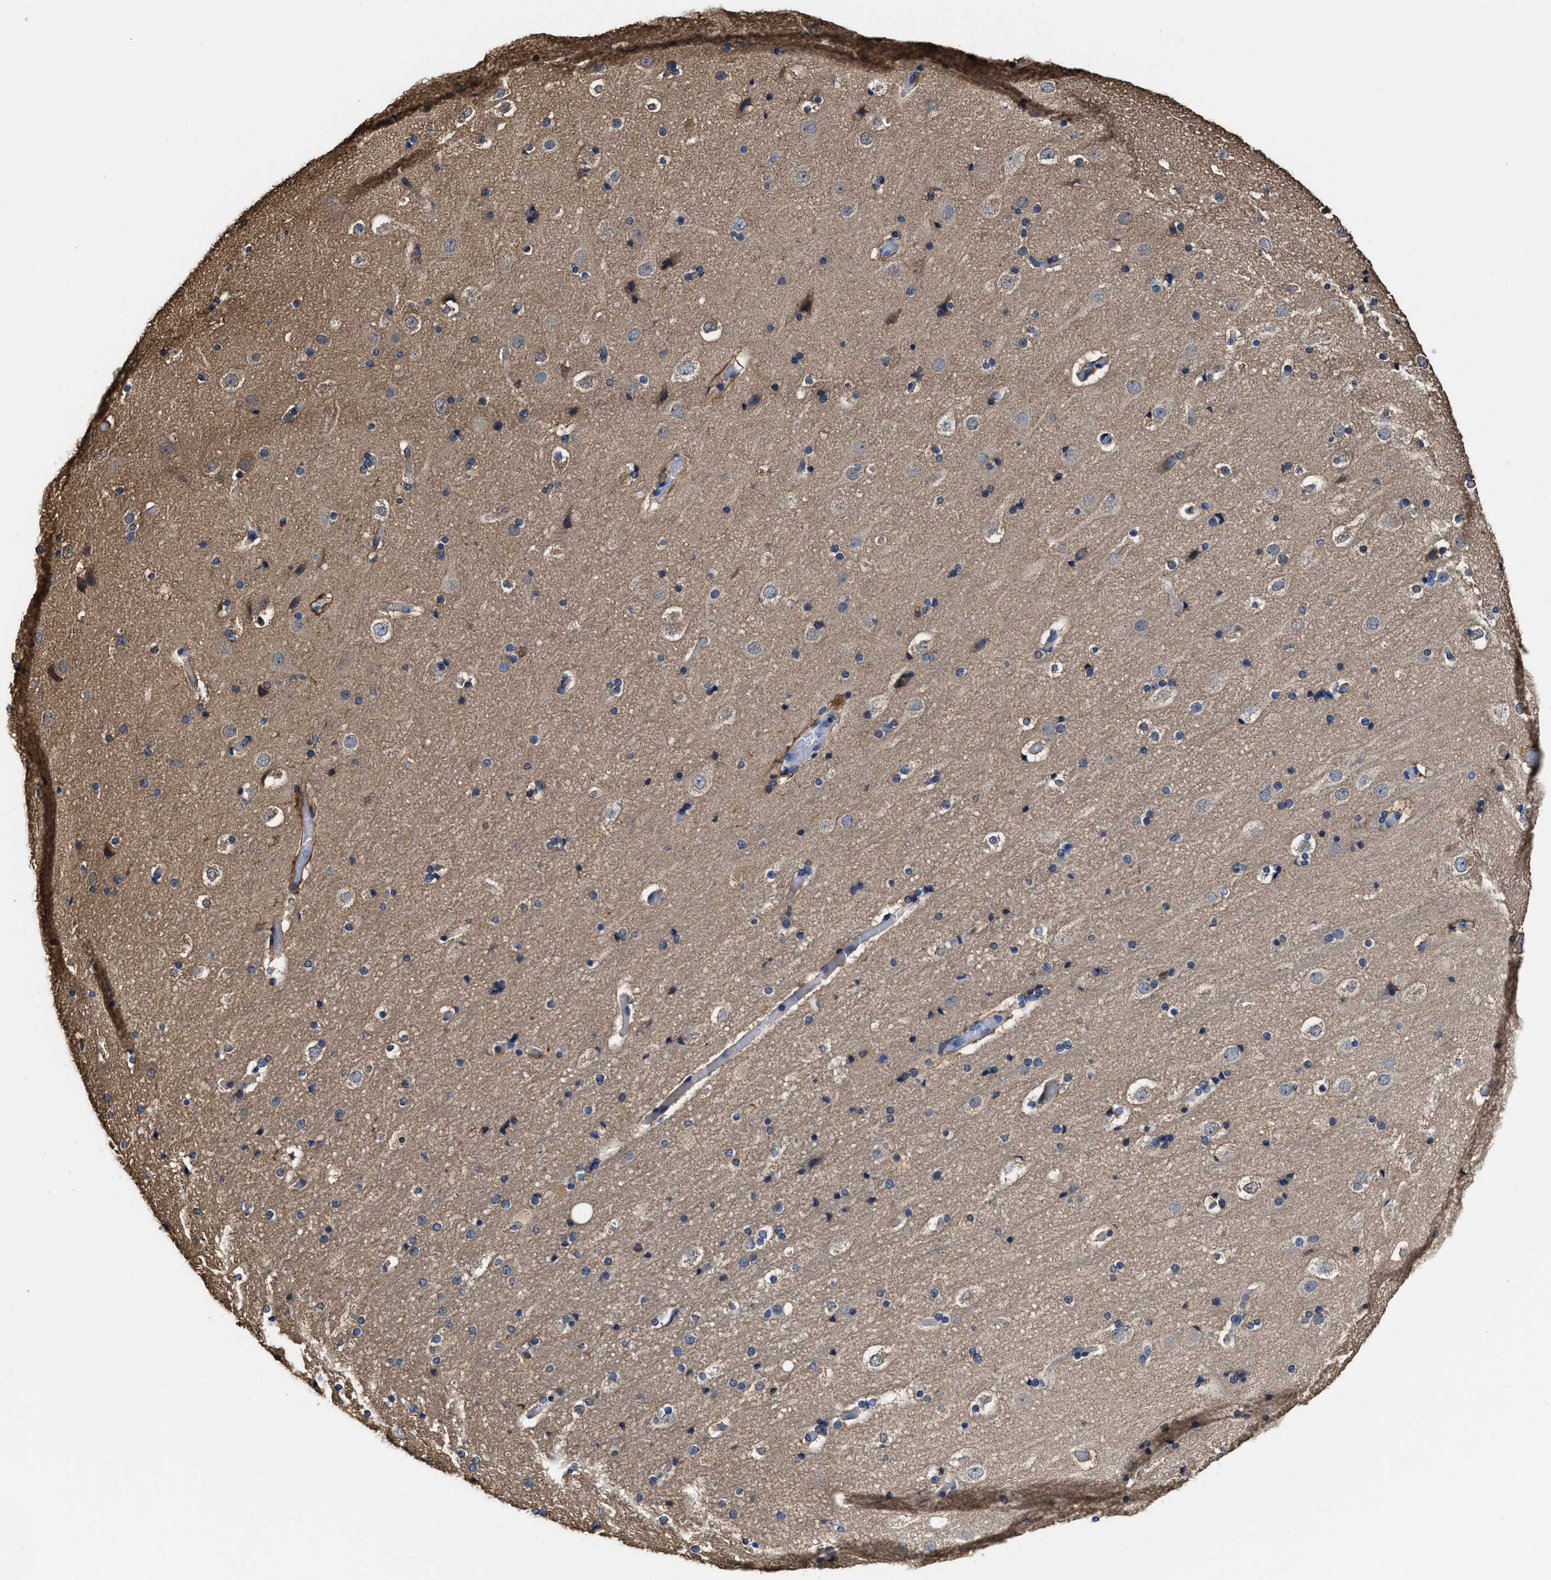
{"staining": {"intensity": "moderate", "quantity": "25%-75%", "location": "cytoplasmic/membranous"}, "tissue": "cerebral cortex", "cell_type": "Endothelial cells", "image_type": "normal", "snomed": [{"axis": "morphology", "description": "Normal tissue, NOS"}, {"axis": "topography", "description": "Cerebral cortex"}], "caption": "Approximately 25%-75% of endothelial cells in unremarkable cerebral cortex exhibit moderate cytoplasmic/membranous protein staining as visualized by brown immunohistochemical staining.", "gene": "TMEM30A", "patient": {"sex": "male", "age": 57}}